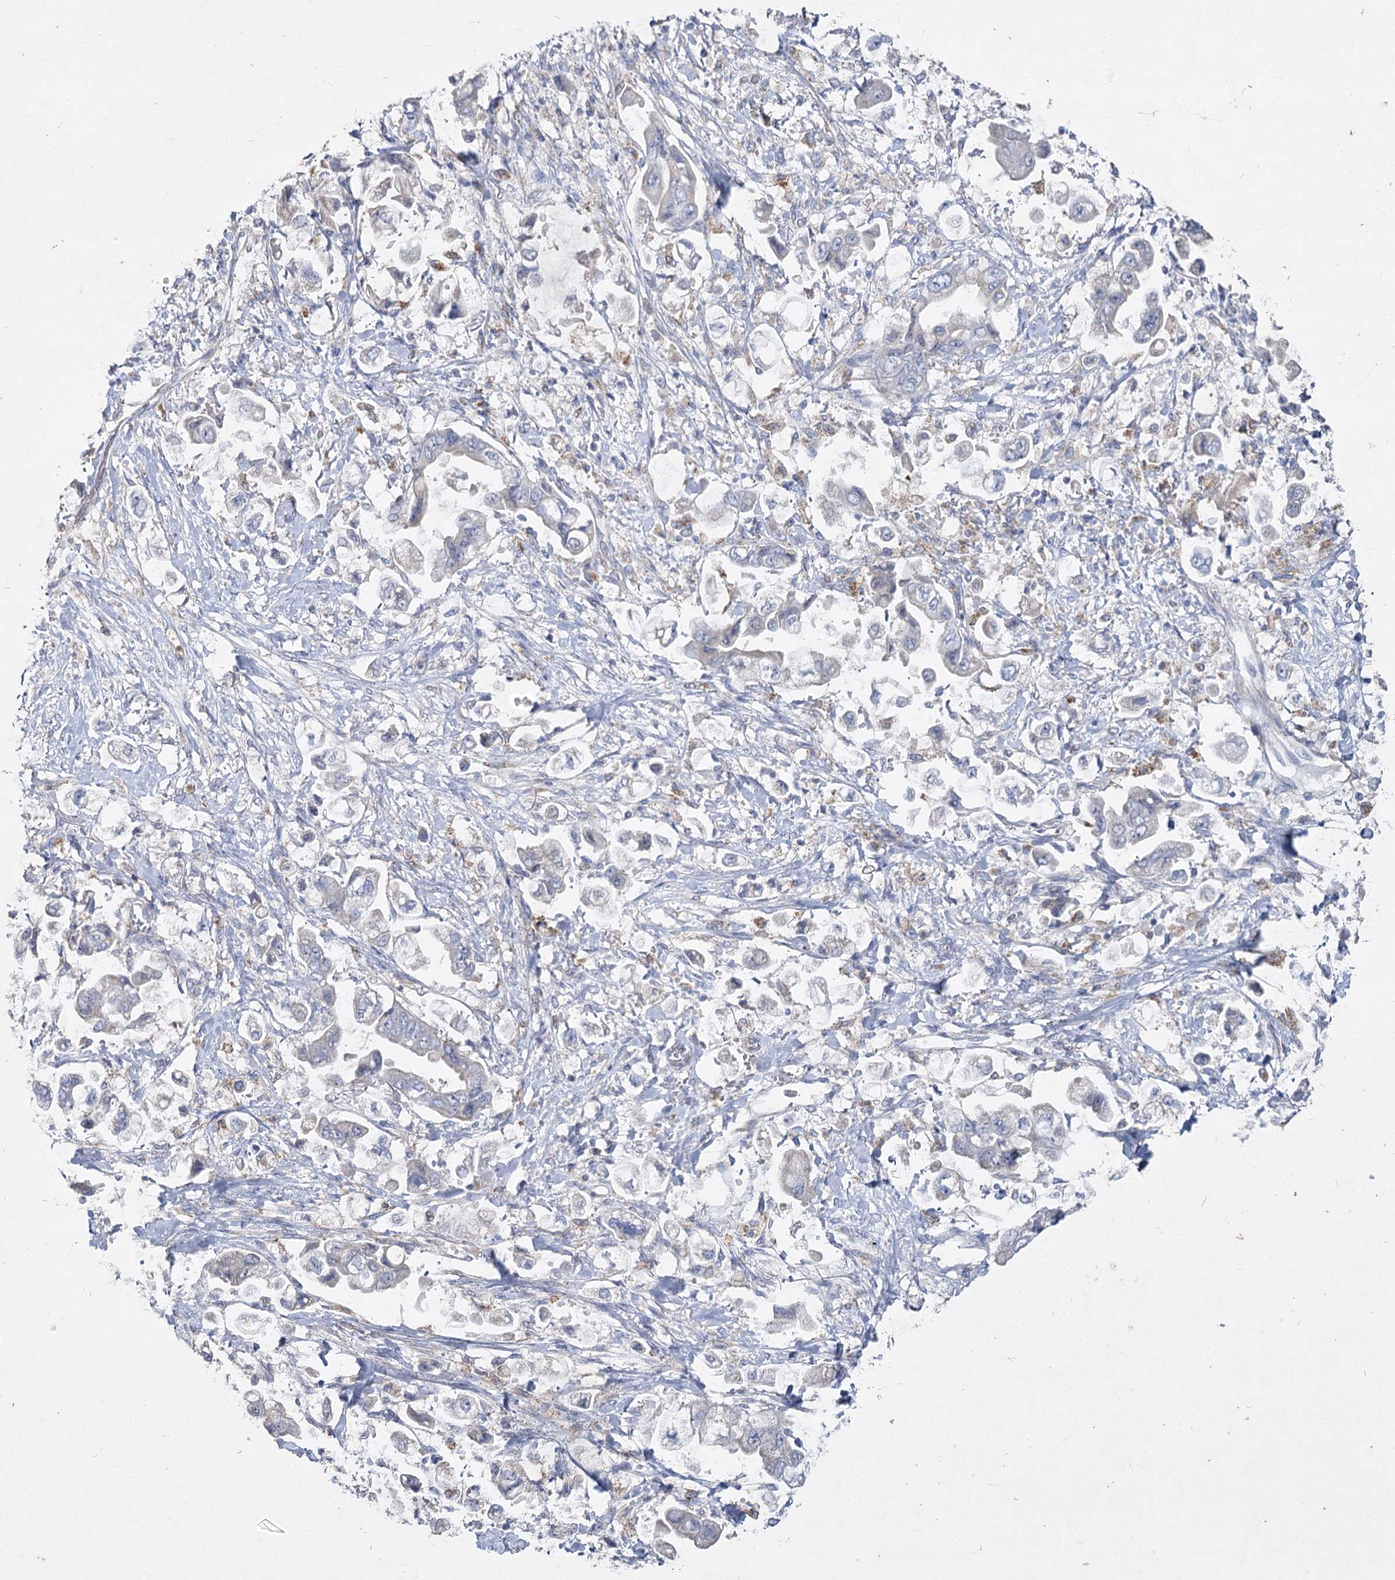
{"staining": {"intensity": "negative", "quantity": "none", "location": "none"}, "tissue": "stomach cancer", "cell_type": "Tumor cells", "image_type": "cancer", "snomed": [{"axis": "morphology", "description": "Adenocarcinoma, NOS"}, {"axis": "topography", "description": "Stomach"}], "caption": "Immunohistochemistry micrograph of stomach cancer (adenocarcinoma) stained for a protein (brown), which reveals no positivity in tumor cells.", "gene": "TMEM187", "patient": {"sex": "male", "age": 62}}